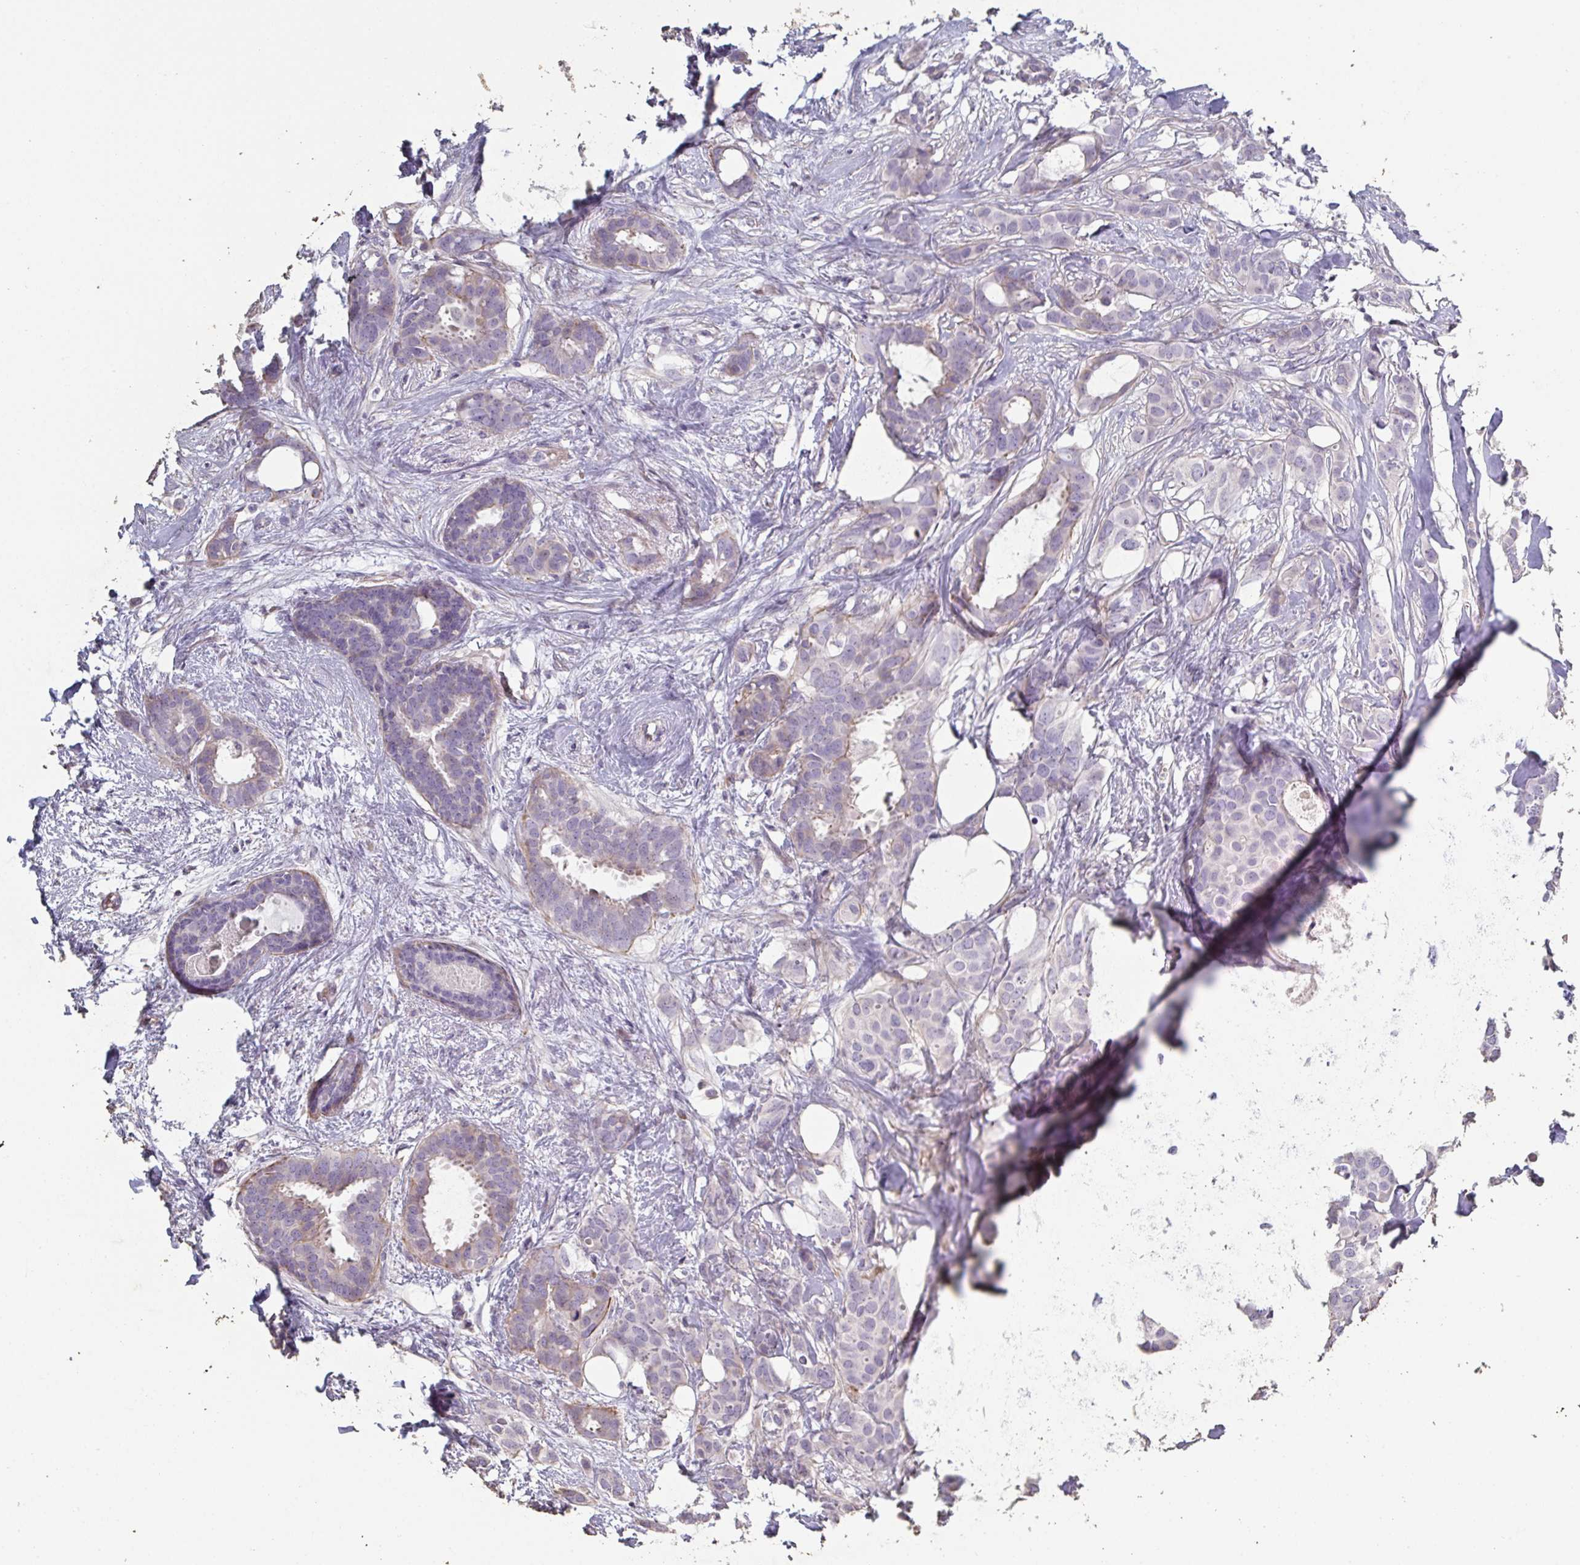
{"staining": {"intensity": "weak", "quantity": "<25%", "location": "cytoplasmic/membranous"}, "tissue": "breast cancer", "cell_type": "Tumor cells", "image_type": "cancer", "snomed": [{"axis": "morphology", "description": "Duct carcinoma"}, {"axis": "topography", "description": "Breast"}], "caption": "The histopathology image shows no staining of tumor cells in breast infiltrating ductal carcinoma. Brightfield microscopy of IHC stained with DAB (3,3'-diaminobenzidine) (brown) and hematoxylin (blue), captured at high magnification.", "gene": "OR5P3", "patient": {"sex": "female", "age": 62}}